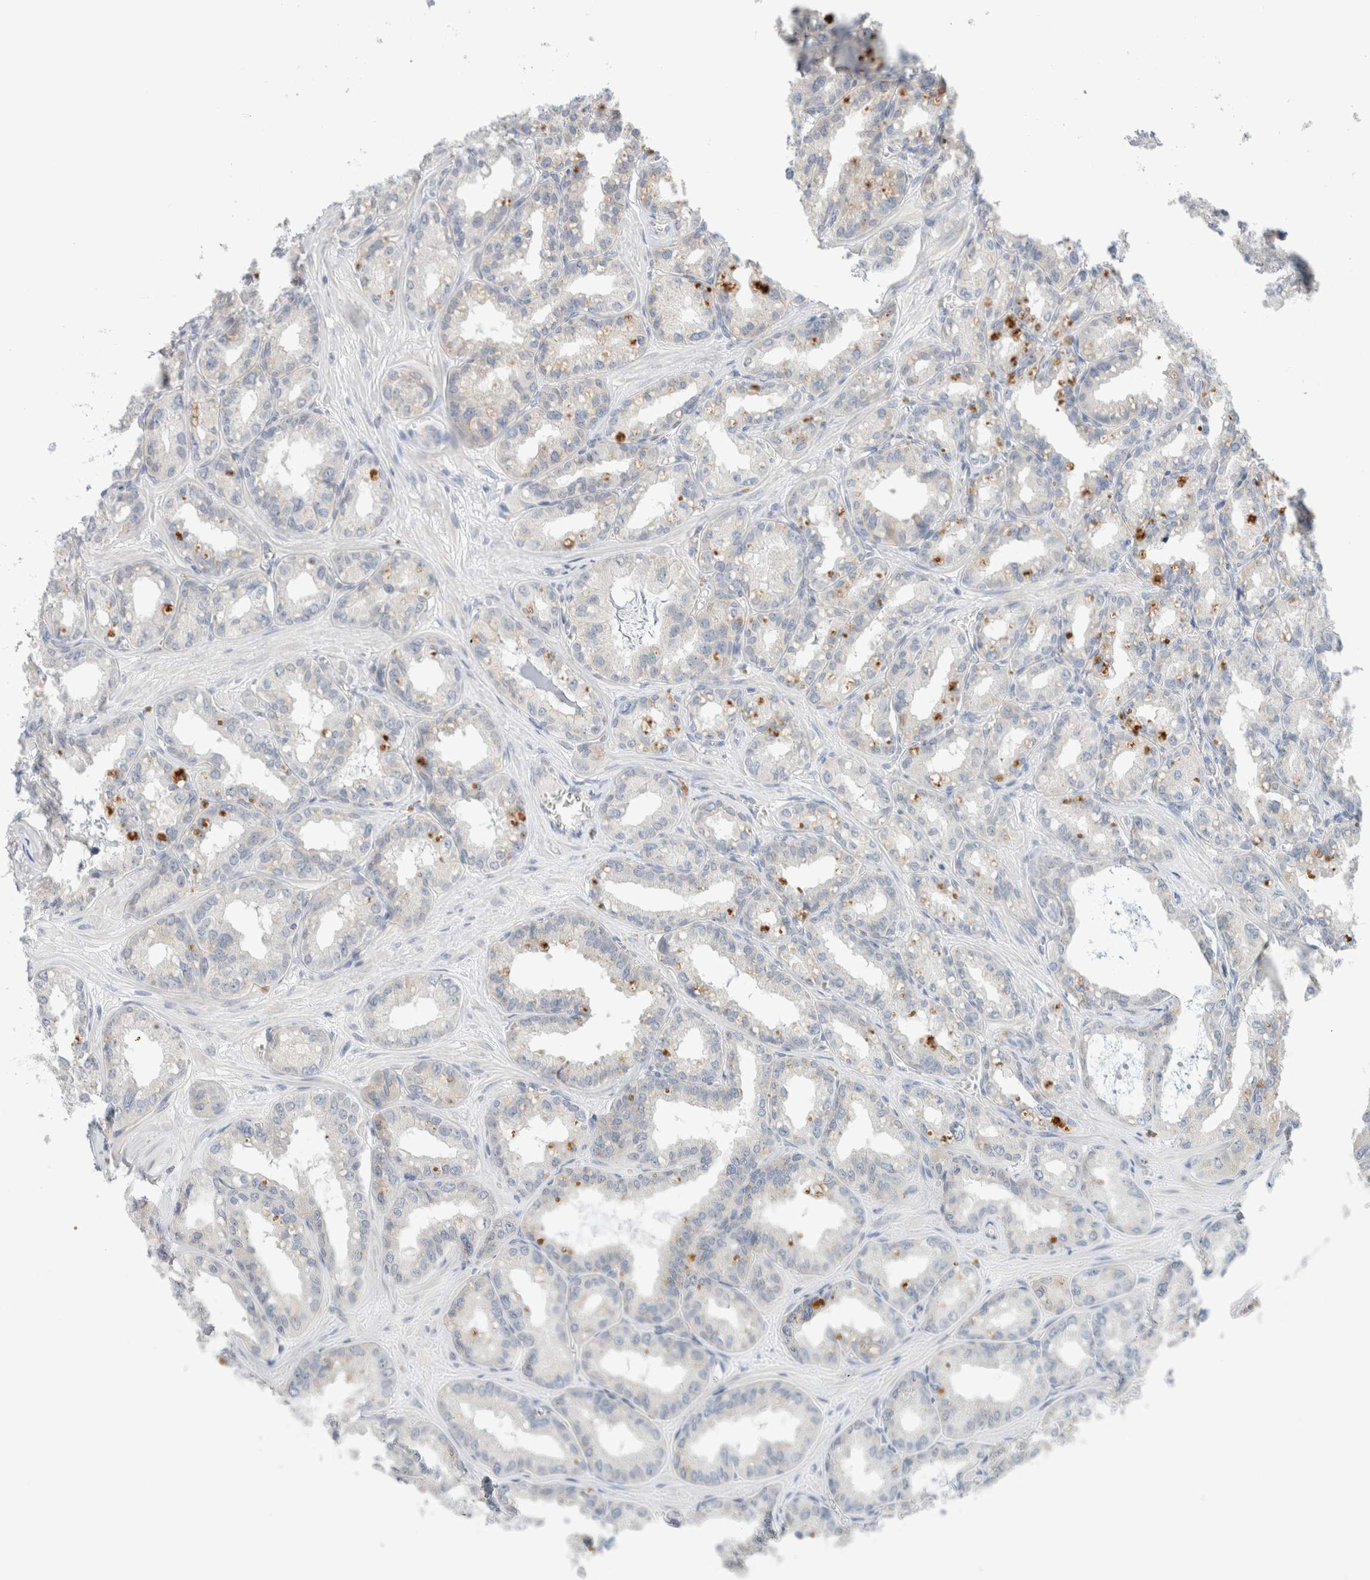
{"staining": {"intensity": "negative", "quantity": "none", "location": "none"}, "tissue": "seminal vesicle", "cell_type": "Glandular cells", "image_type": "normal", "snomed": [{"axis": "morphology", "description": "Normal tissue, NOS"}, {"axis": "topography", "description": "Prostate"}, {"axis": "topography", "description": "Seminal veicle"}], "caption": "This micrograph is of normal seminal vesicle stained with IHC to label a protein in brown with the nuclei are counter-stained blue. There is no positivity in glandular cells.", "gene": "SDR16C5", "patient": {"sex": "male", "age": 51}}